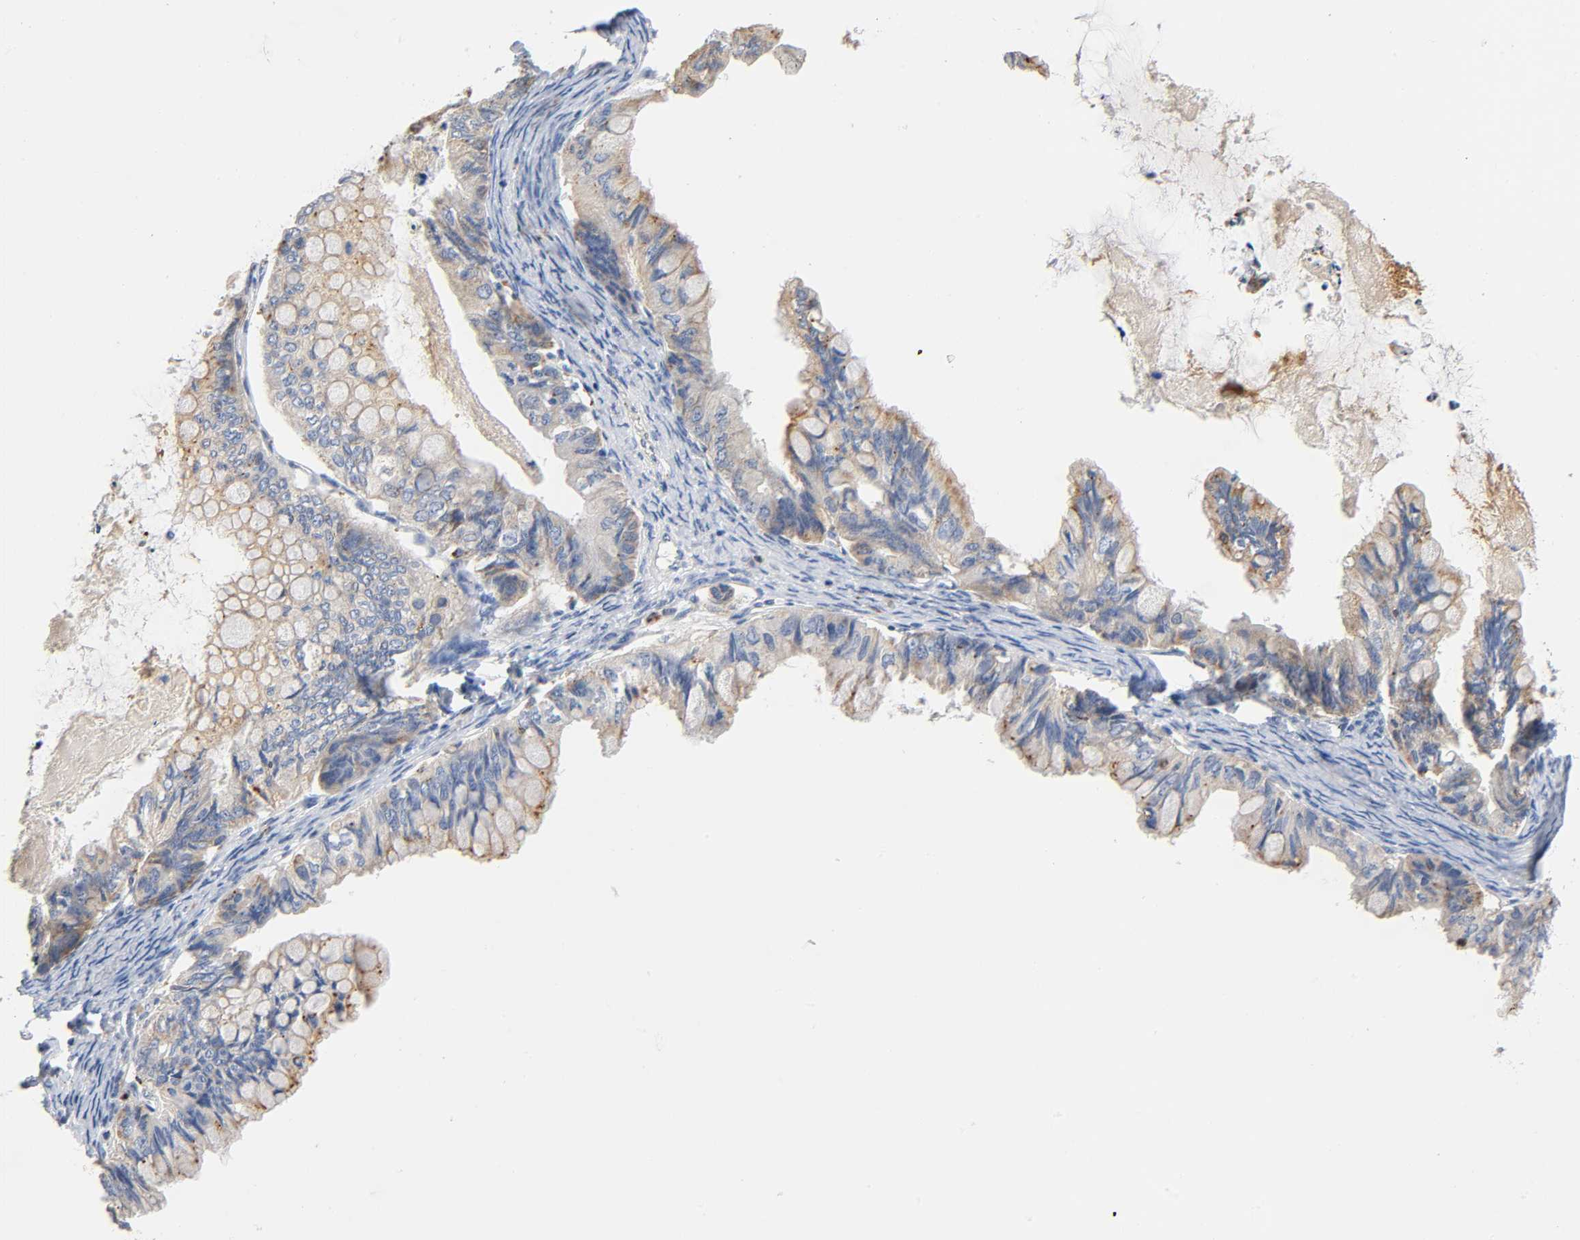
{"staining": {"intensity": "weak", "quantity": ">75%", "location": "cytoplasmic/membranous"}, "tissue": "ovarian cancer", "cell_type": "Tumor cells", "image_type": "cancer", "snomed": [{"axis": "morphology", "description": "Cystadenocarcinoma, mucinous, NOS"}, {"axis": "topography", "description": "Ovary"}], "caption": "Protein expression analysis of human mucinous cystadenocarcinoma (ovarian) reveals weak cytoplasmic/membranous expression in approximately >75% of tumor cells.", "gene": "UCKL1", "patient": {"sex": "female", "age": 80}}